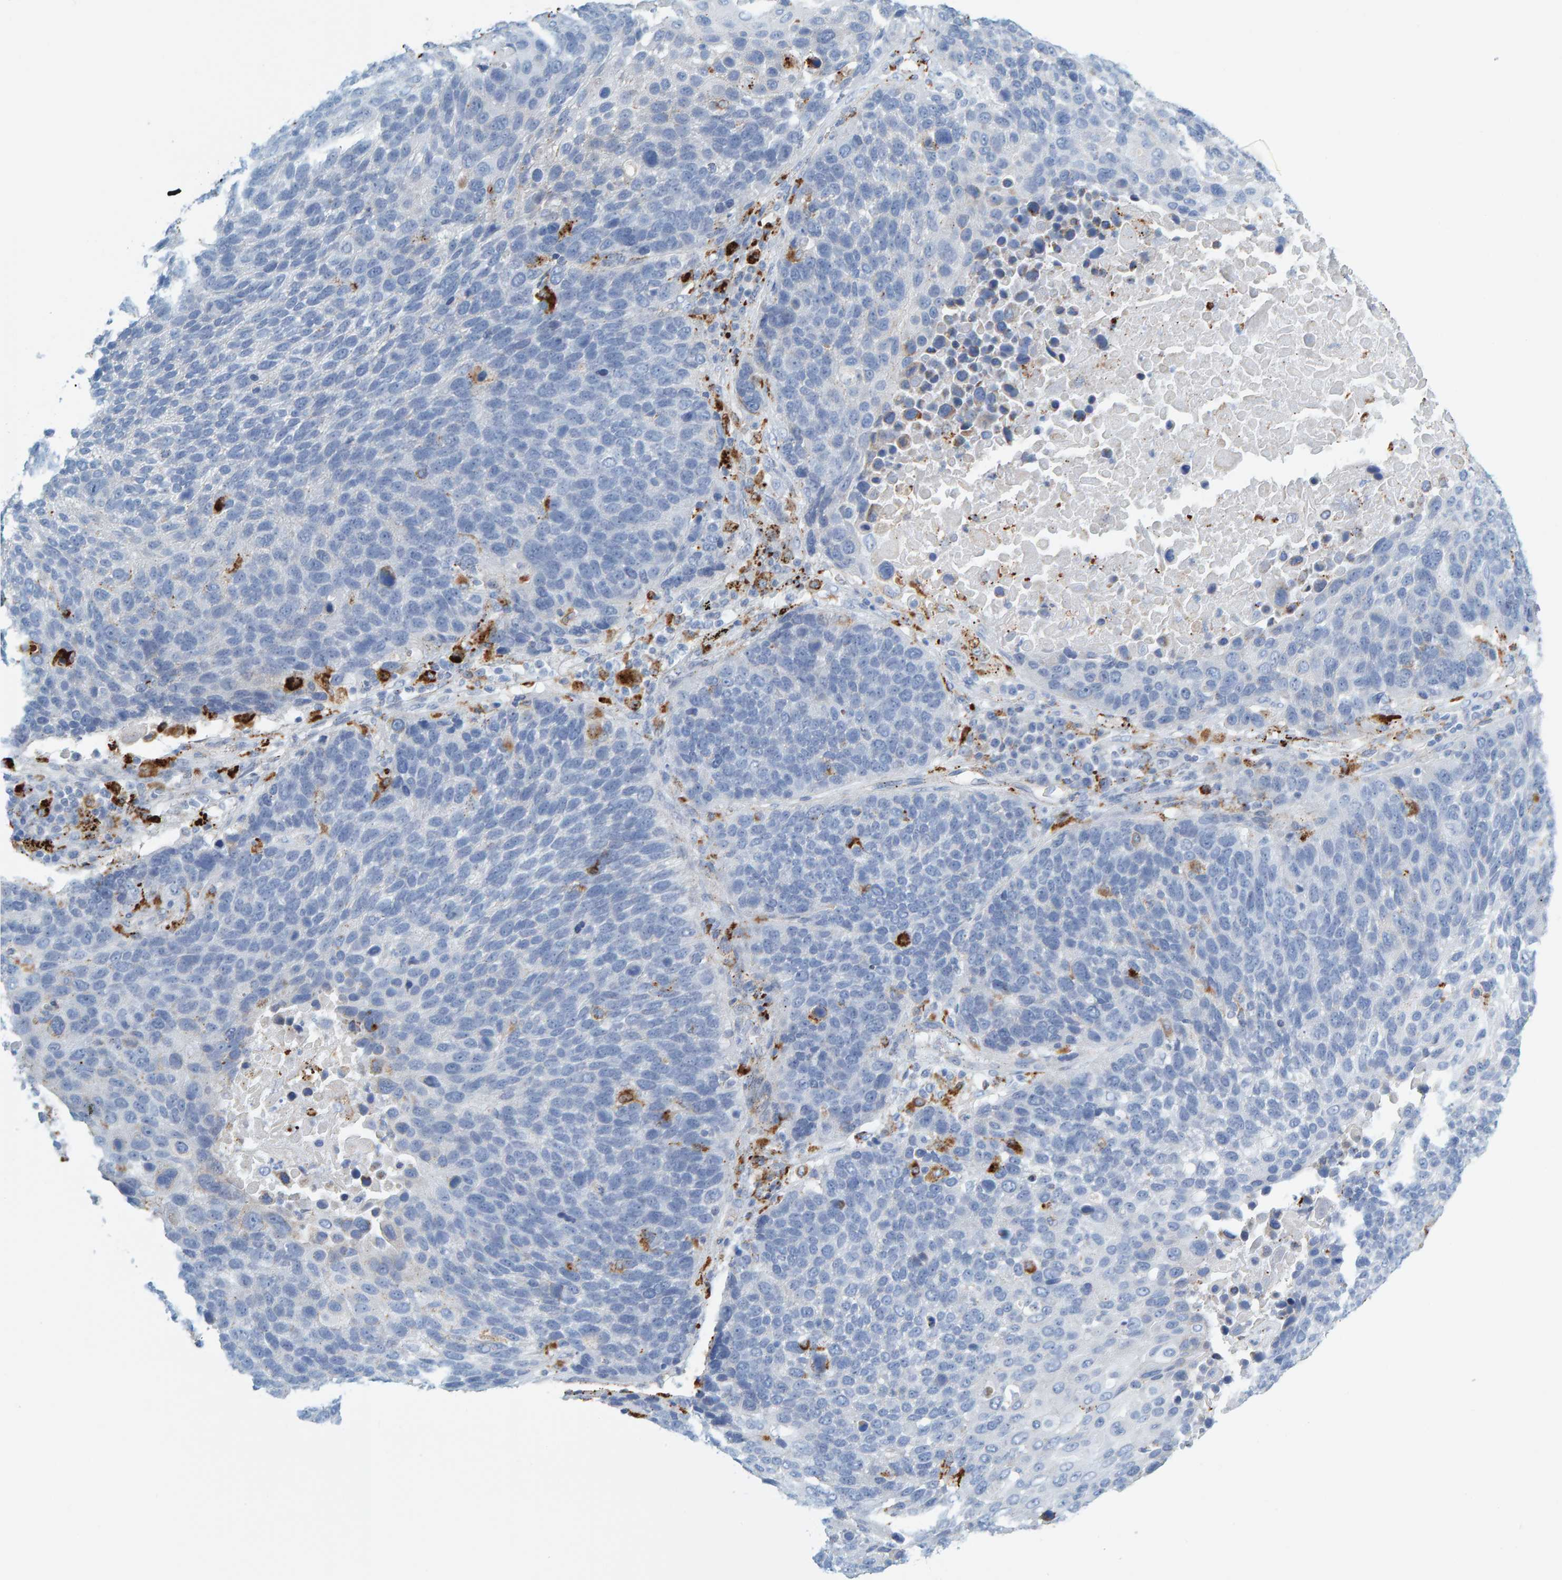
{"staining": {"intensity": "negative", "quantity": "none", "location": "none"}, "tissue": "lung cancer", "cell_type": "Tumor cells", "image_type": "cancer", "snomed": [{"axis": "morphology", "description": "Squamous cell carcinoma, NOS"}, {"axis": "topography", "description": "Lung"}], "caption": "Immunohistochemistry image of human lung cancer stained for a protein (brown), which displays no positivity in tumor cells. The staining is performed using DAB (3,3'-diaminobenzidine) brown chromogen with nuclei counter-stained in using hematoxylin.", "gene": "BIN3", "patient": {"sex": "male", "age": 66}}